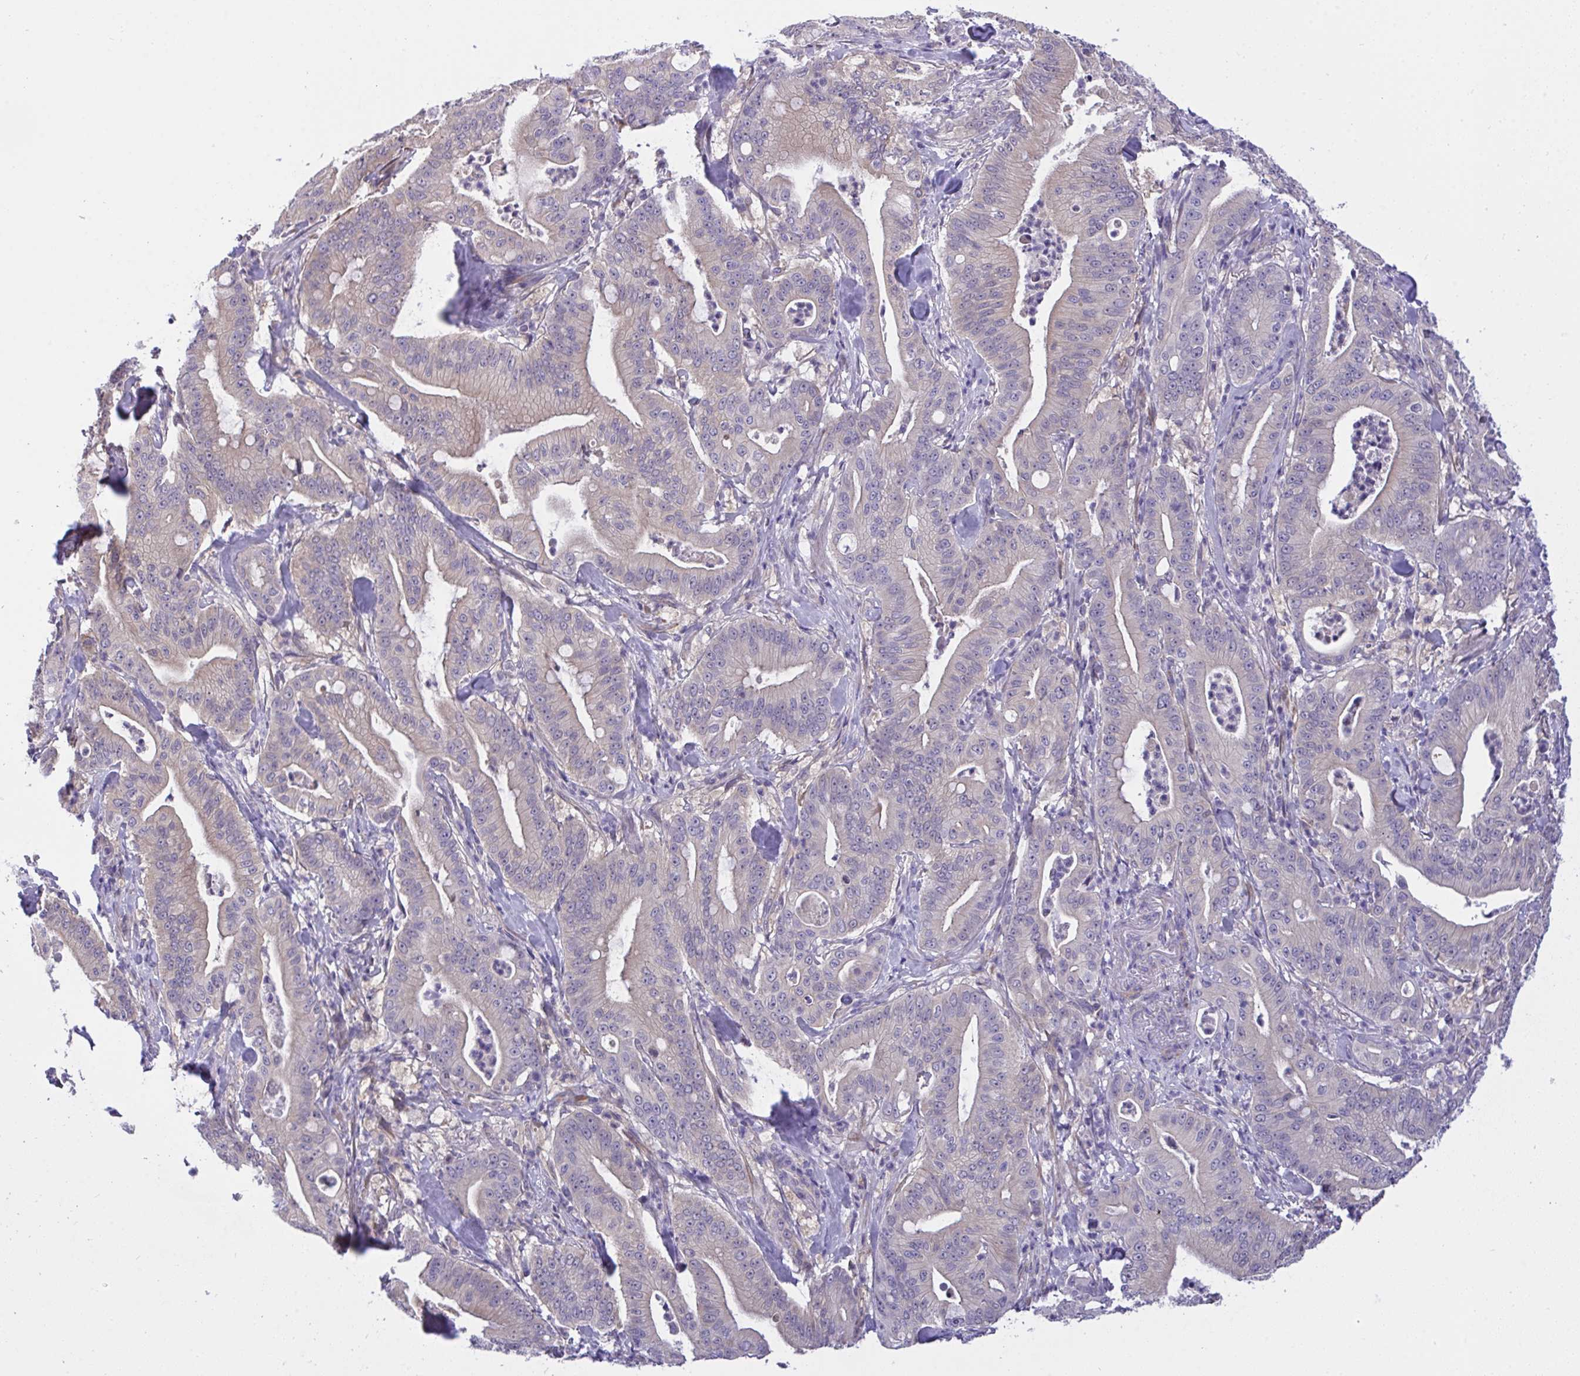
{"staining": {"intensity": "weak", "quantity": "<25%", "location": "cytoplasmic/membranous"}, "tissue": "pancreatic cancer", "cell_type": "Tumor cells", "image_type": "cancer", "snomed": [{"axis": "morphology", "description": "Adenocarcinoma, NOS"}, {"axis": "topography", "description": "Pancreas"}], "caption": "Pancreatic adenocarcinoma was stained to show a protein in brown. There is no significant positivity in tumor cells.", "gene": "C19orf54", "patient": {"sex": "male", "age": 71}}